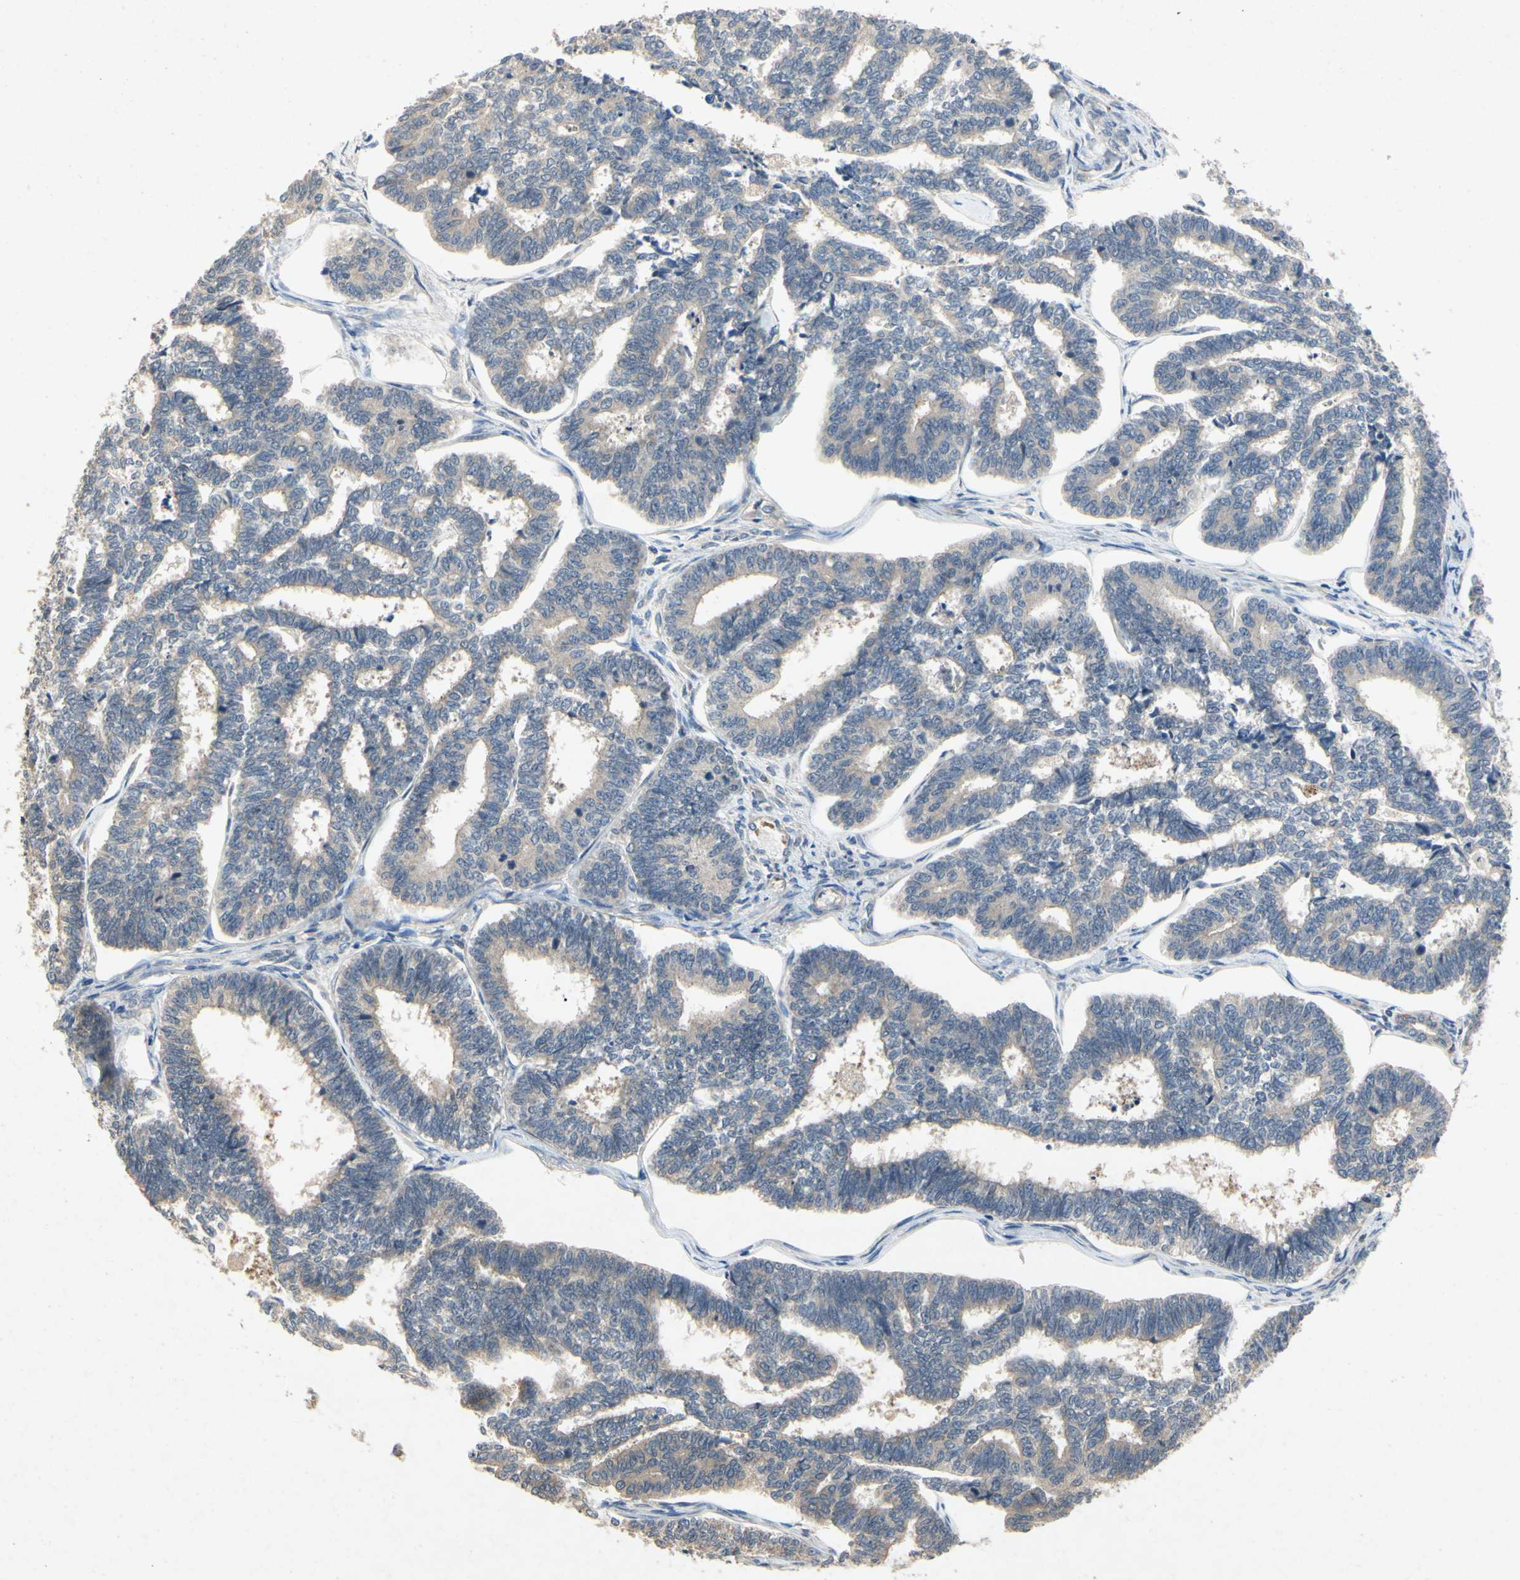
{"staining": {"intensity": "weak", "quantity": ">75%", "location": "cytoplasmic/membranous"}, "tissue": "endometrial cancer", "cell_type": "Tumor cells", "image_type": "cancer", "snomed": [{"axis": "morphology", "description": "Adenocarcinoma, NOS"}, {"axis": "topography", "description": "Endometrium"}], "caption": "IHC image of human adenocarcinoma (endometrial) stained for a protein (brown), which exhibits low levels of weak cytoplasmic/membranous expression in about >75% of tumor cells.", "gene": "RPS6KA1", "patient": {"sex": "female", "age": 70}}